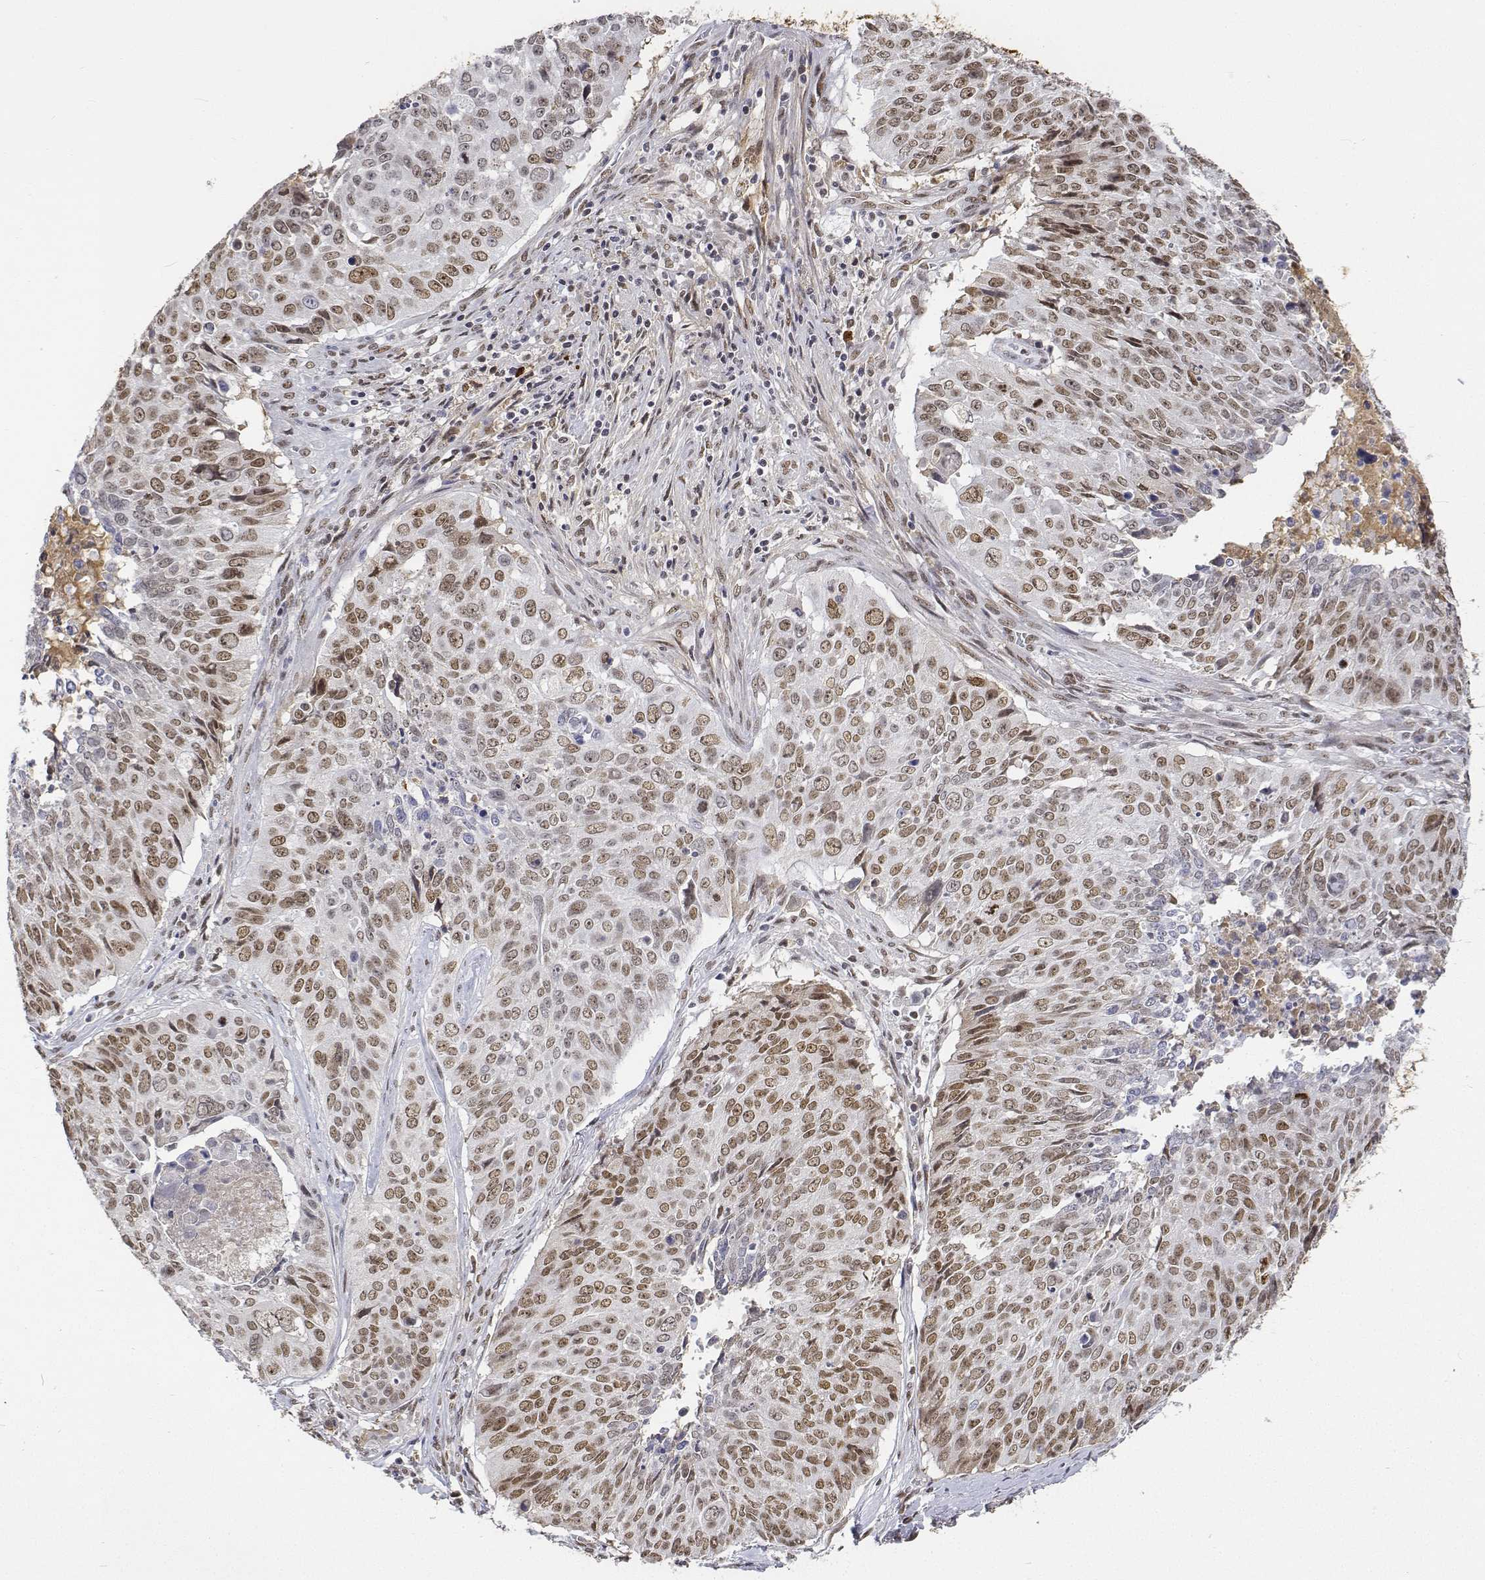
{"staining": {"intensity": "weak", "quantity": ">75%", "location": "nuclear"}, "tissue": "lung cancer", "cell_type": "Tumor cells", "image_type": "cancer", "snomed": [{"axis": "morphology", "description": "Normal tissue, NOS"}, {"axis": "morphology", "description": "Squamous cell carcinoma, NOS"}, {"axis": "topography", "description": "Bronchus"}, {"axis": "topography", "description": "Lung"}], "caption": "Human lung cancer (squamous cell carcinoma) stained with a protein marker shows weak staining in tumor cells.", "gene": "ATRX", "patient": {"sex": "male", "age": 64}}